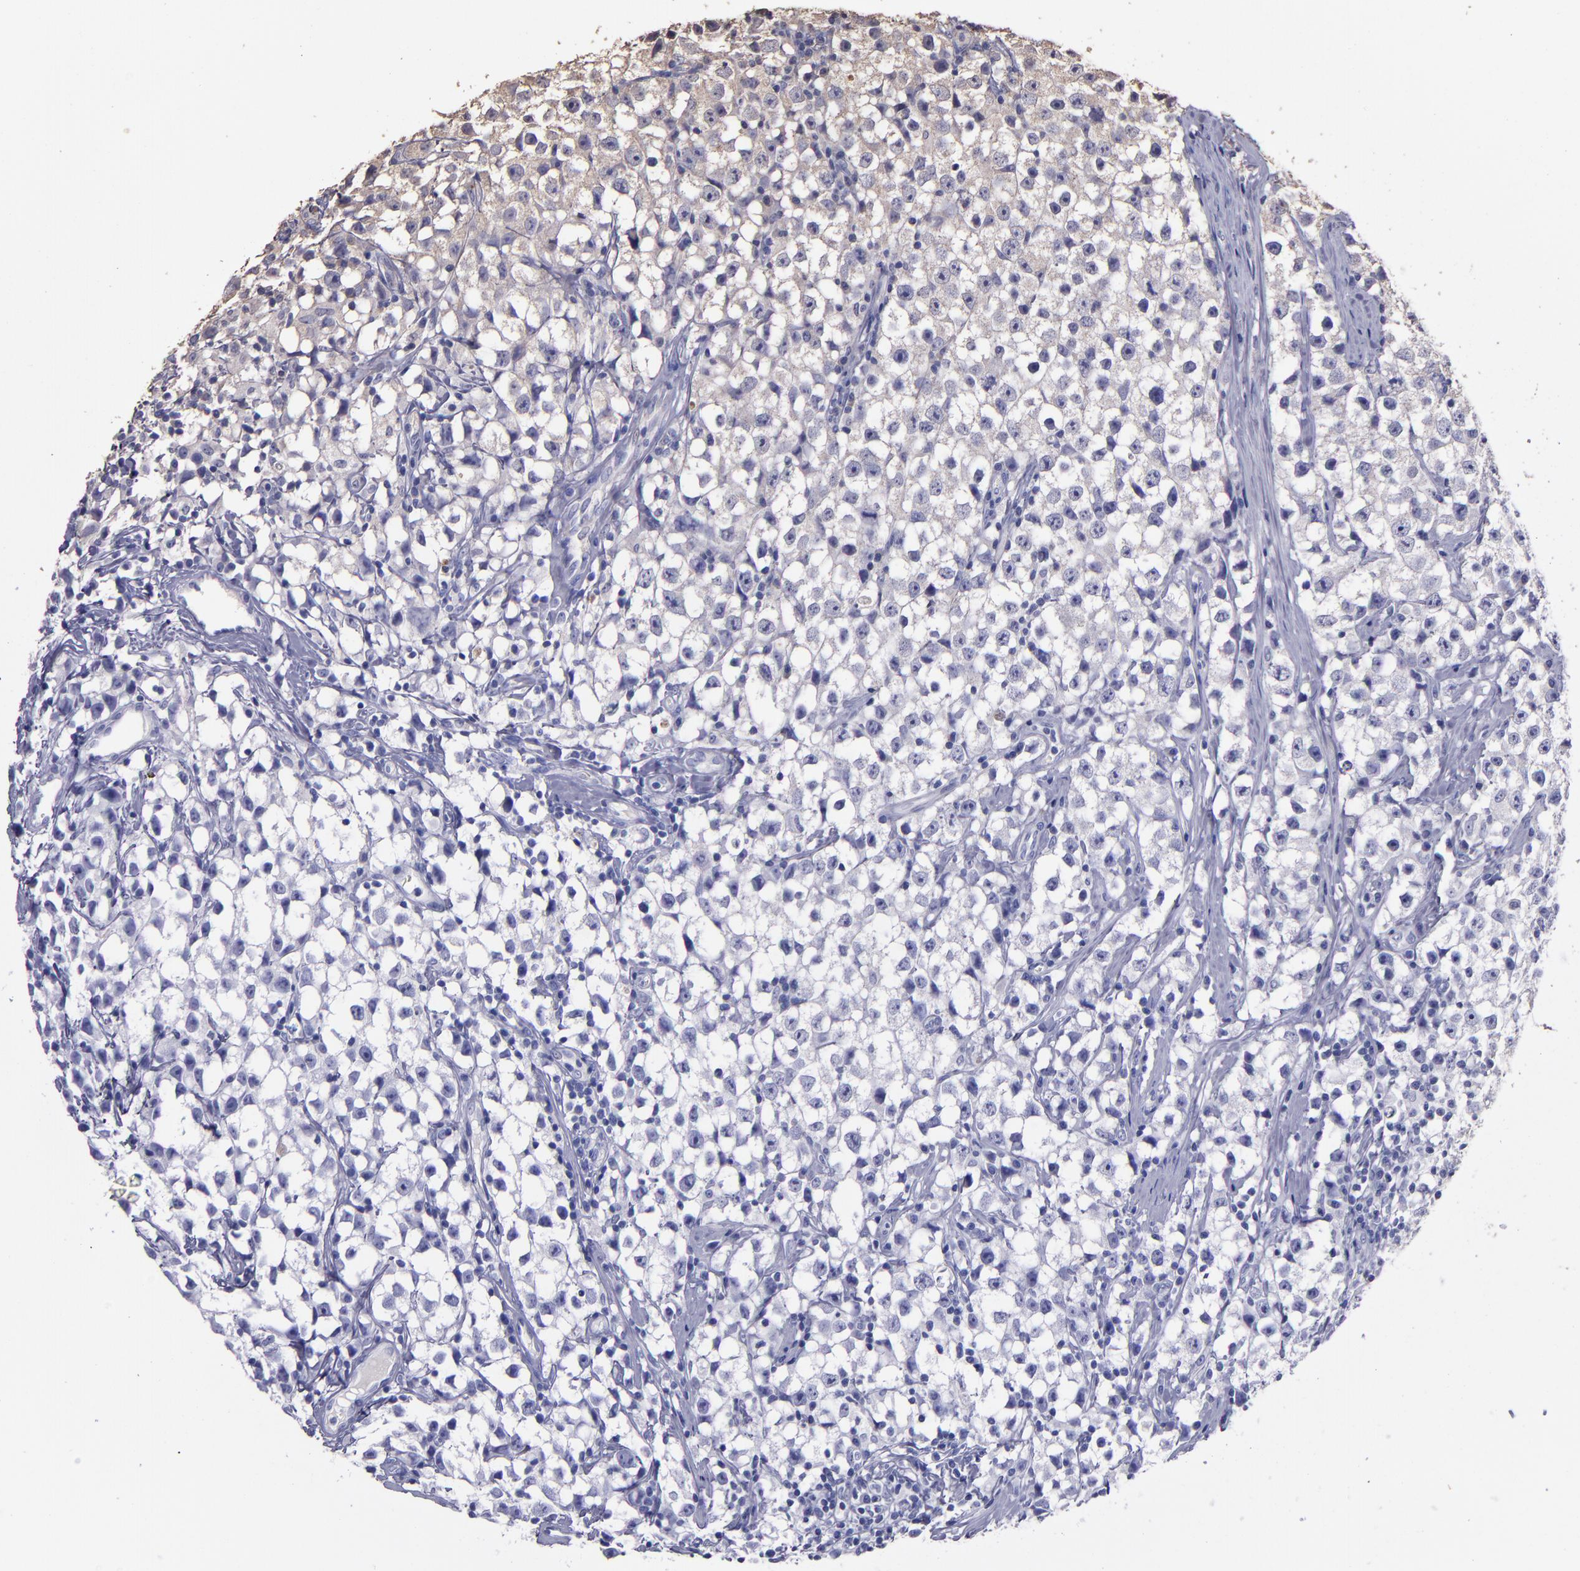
{"staining": {"intensity": "weak", "quantity": "25%-75%", "location": "cytoplasmic/membranous"}, "tissue": "testis cancer", "cell_type": "Tumor cells", "image_type": "cancer", "snomed": [{"axis": "morphology", "description": "Seminoma, NOS"}, {"axis": "topography", "description": "Testis"}], "caption": "Protein expression by IHC shows weak cytoplasmic/membranous staining in about 25%-75% of tumor cells in testis seminoma. The staining was performed using DAB (3,3'-diaminobenzidine) to visualize the protein expression in brown, while the nuclei were stained in blue with hematoxylin (Magnification: 20x).", "gene": "HECTD1", "patient": {"sex": "male", "age": 35}}